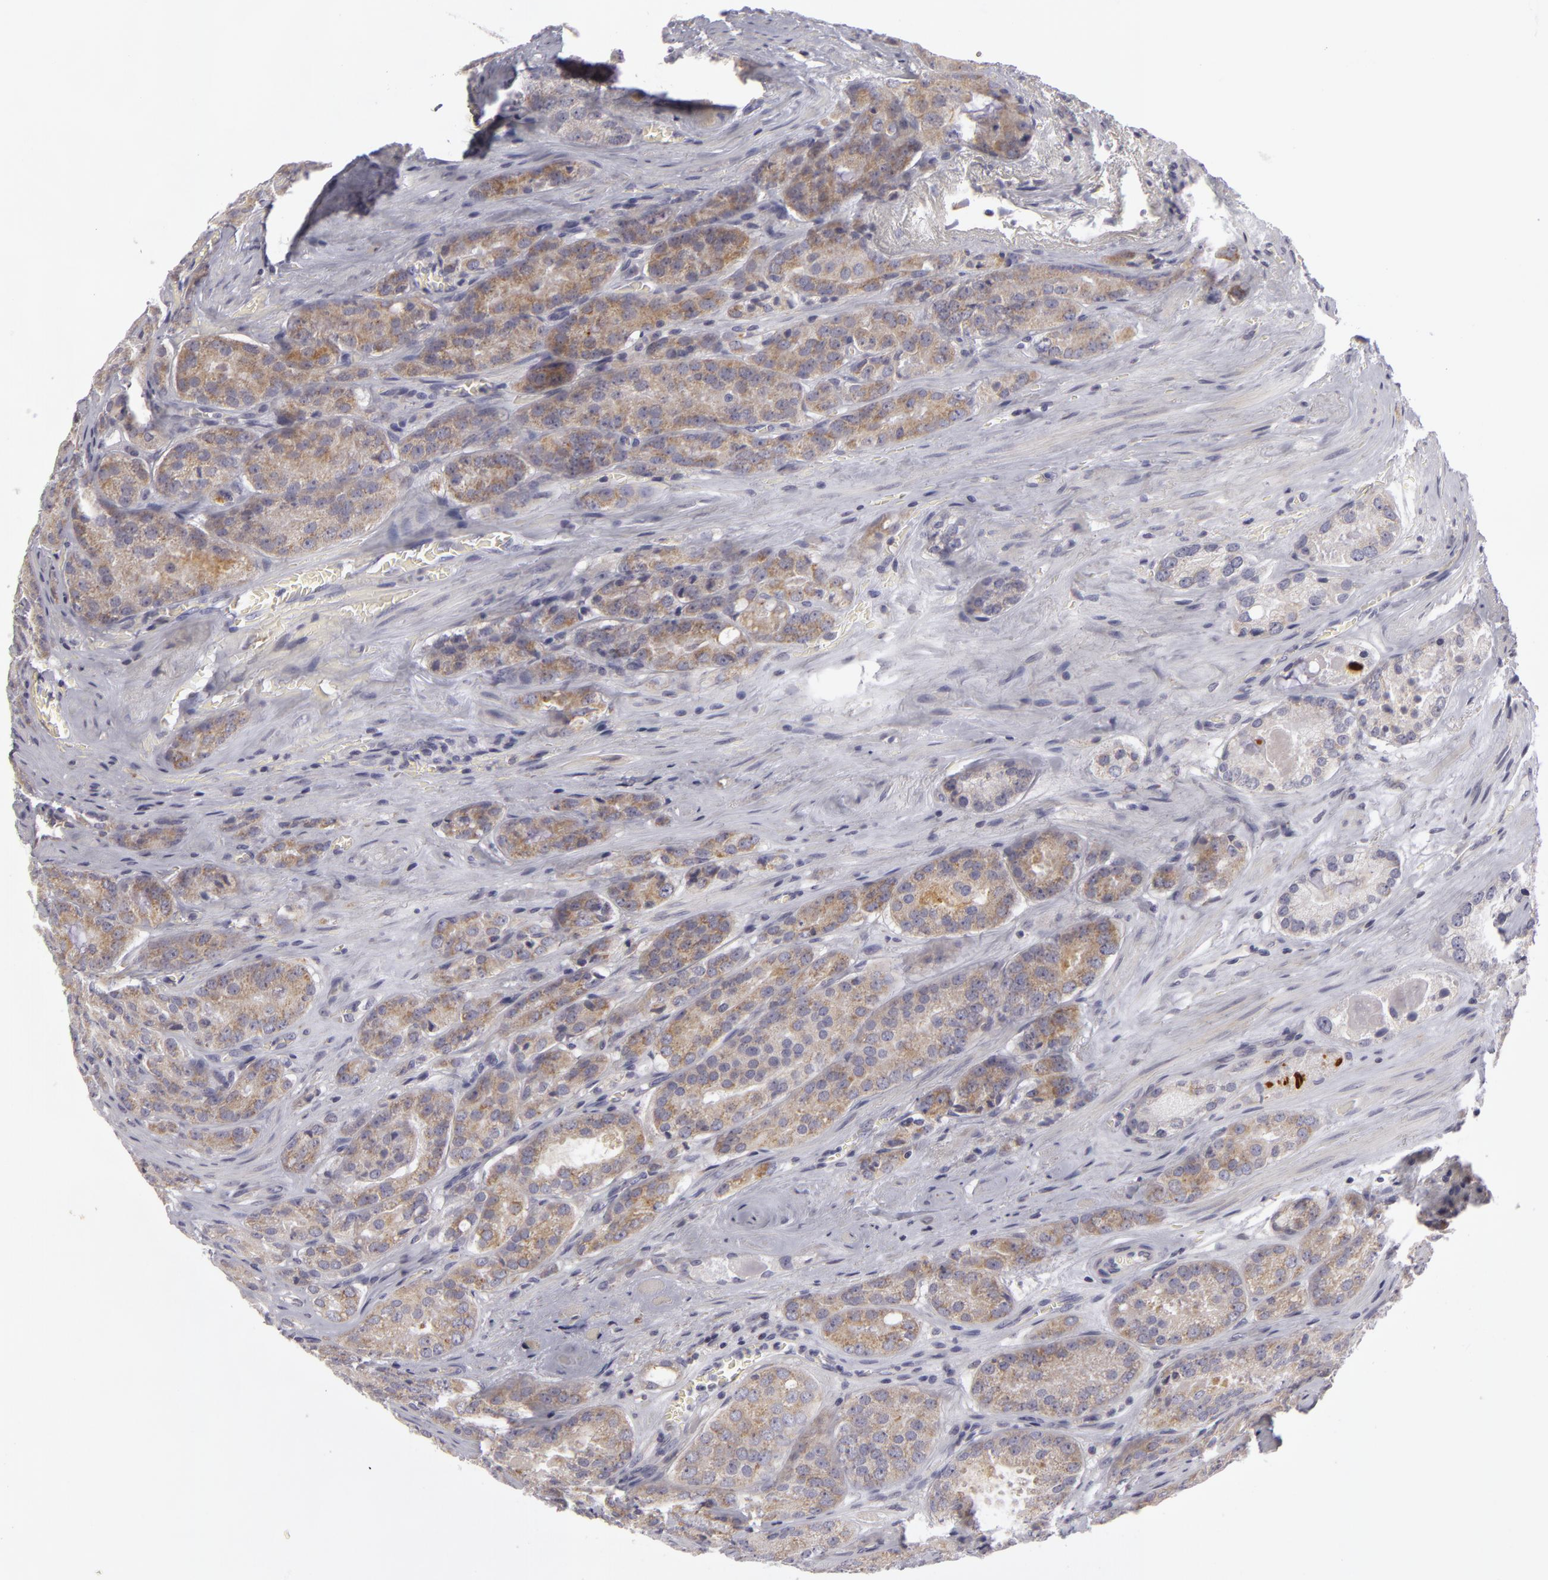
{"staining": {"intensity": "weak", "quantity": ">75%", "location": "cytoplasmic/membranous"}, "tissue": "prostate cancer", "cell_type": "Tumor cells", "image_type": "cancer", "snomed": [{"axis": "morphology", "description": "Adenocarcinoma, Medium grade"}, {"axis": "topography", "description": "Prostate"}], "caption": "Weak cytoplasmic/membranous positivity for a protein is appreciated in approximately >75% of tumor cells of prostate cancer using immunohistochemistry (IHC).", "gene": "ATP2B3", "patient": {"sex": "male", "age": 60}}